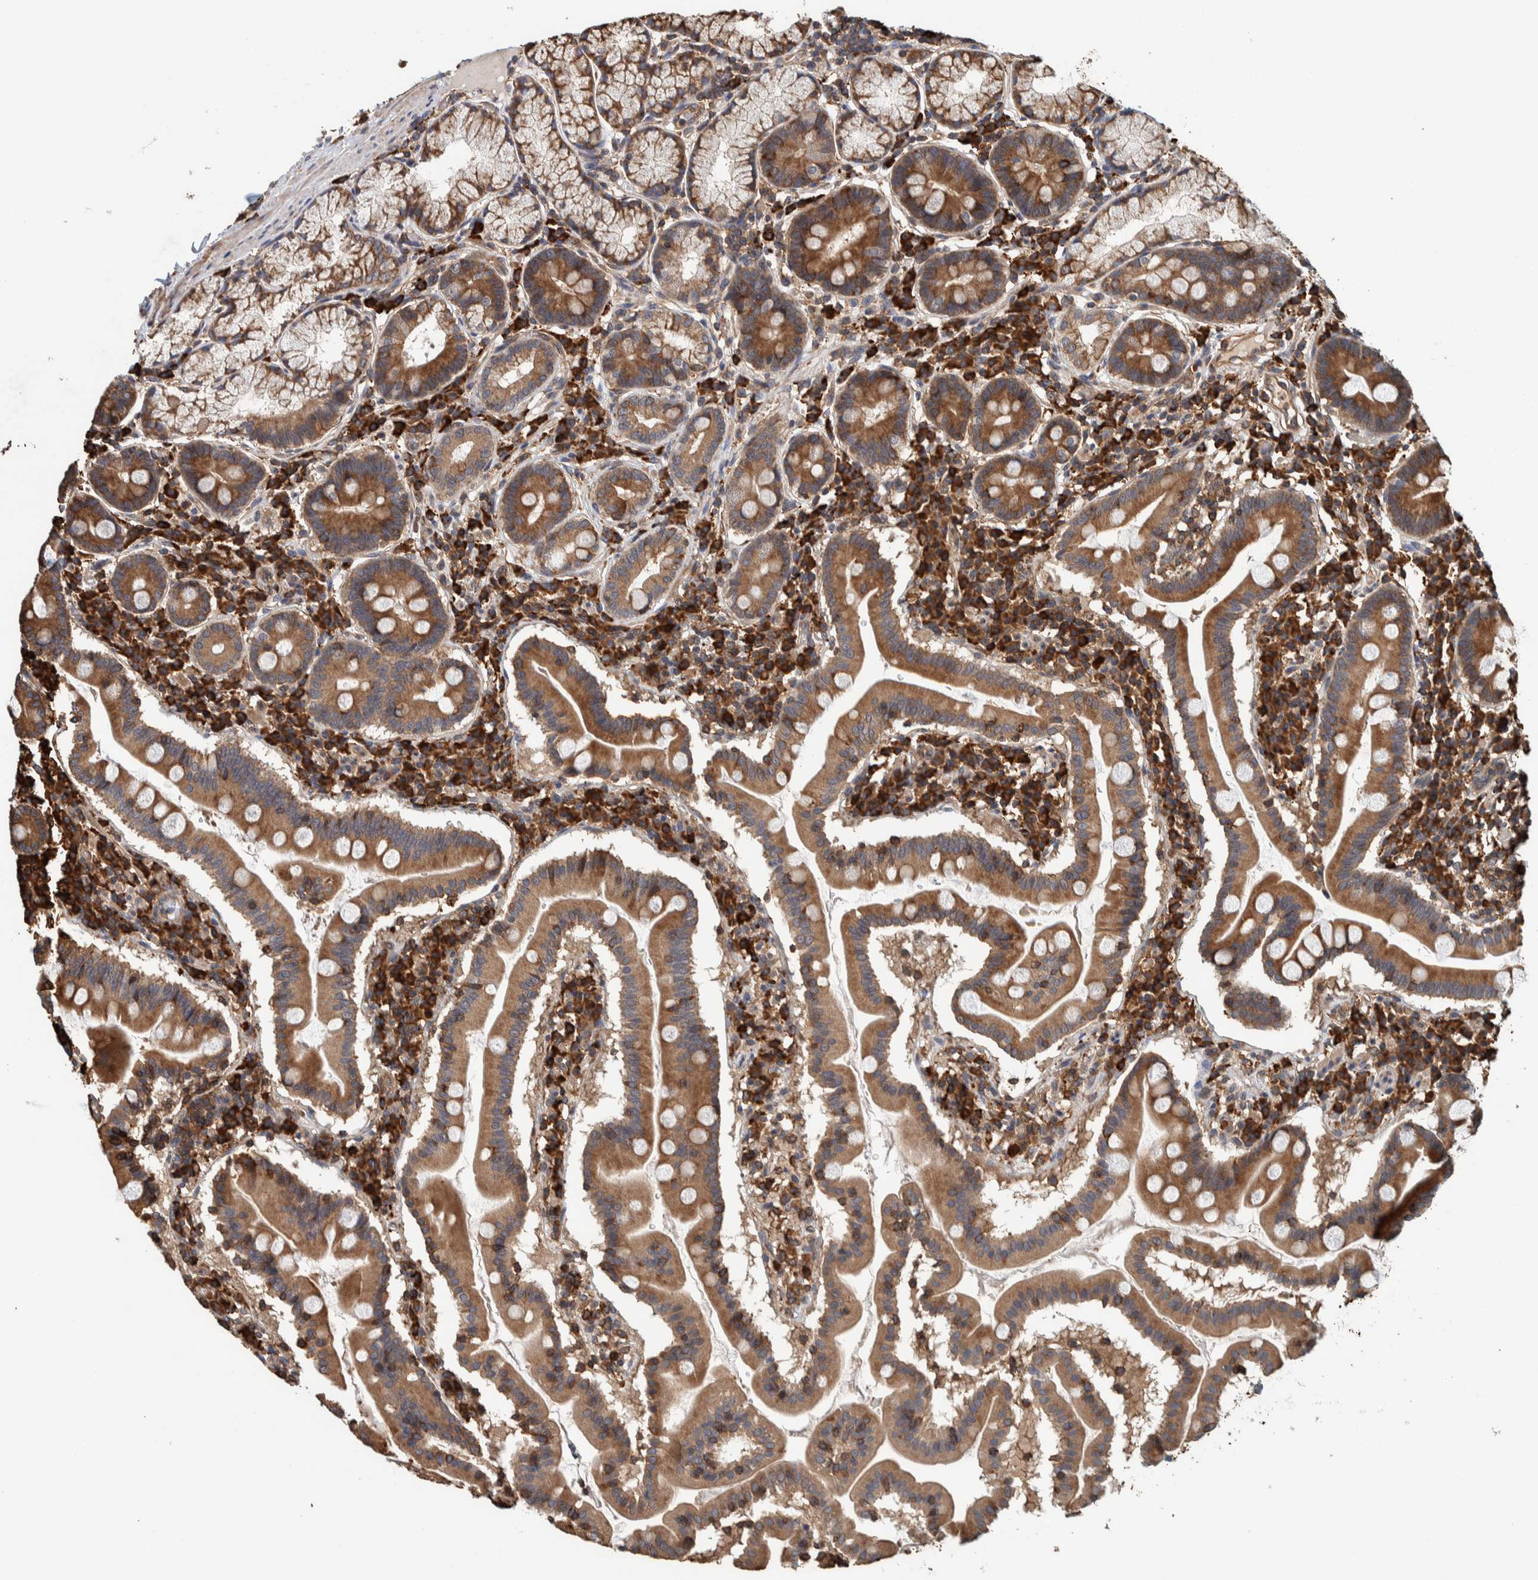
{"staining": {"intensity": "moderate", "quantity": ">75%", "location": "cytoplasmic/membranous"}, "tissue": "duodenum", "cell_type": "Glandular cells", "image_type": "normal", "snomed": [{"axis": "morphology", "description": "Normal tissue, NOS"}, {"axis": "topography", "description": "Duodenum"}], "caption": "A medium amount of moderate cytoplasmic/membranous expression is identified in approximately >75% of glandular cells in benign duodenum. The staining was performed using DAB, with brown indicating positive protein expression. Nuclei are stained blue with hematoxylin.", "gene": "PLA2G3", "patient": {"sex": "male", "age": 50}}